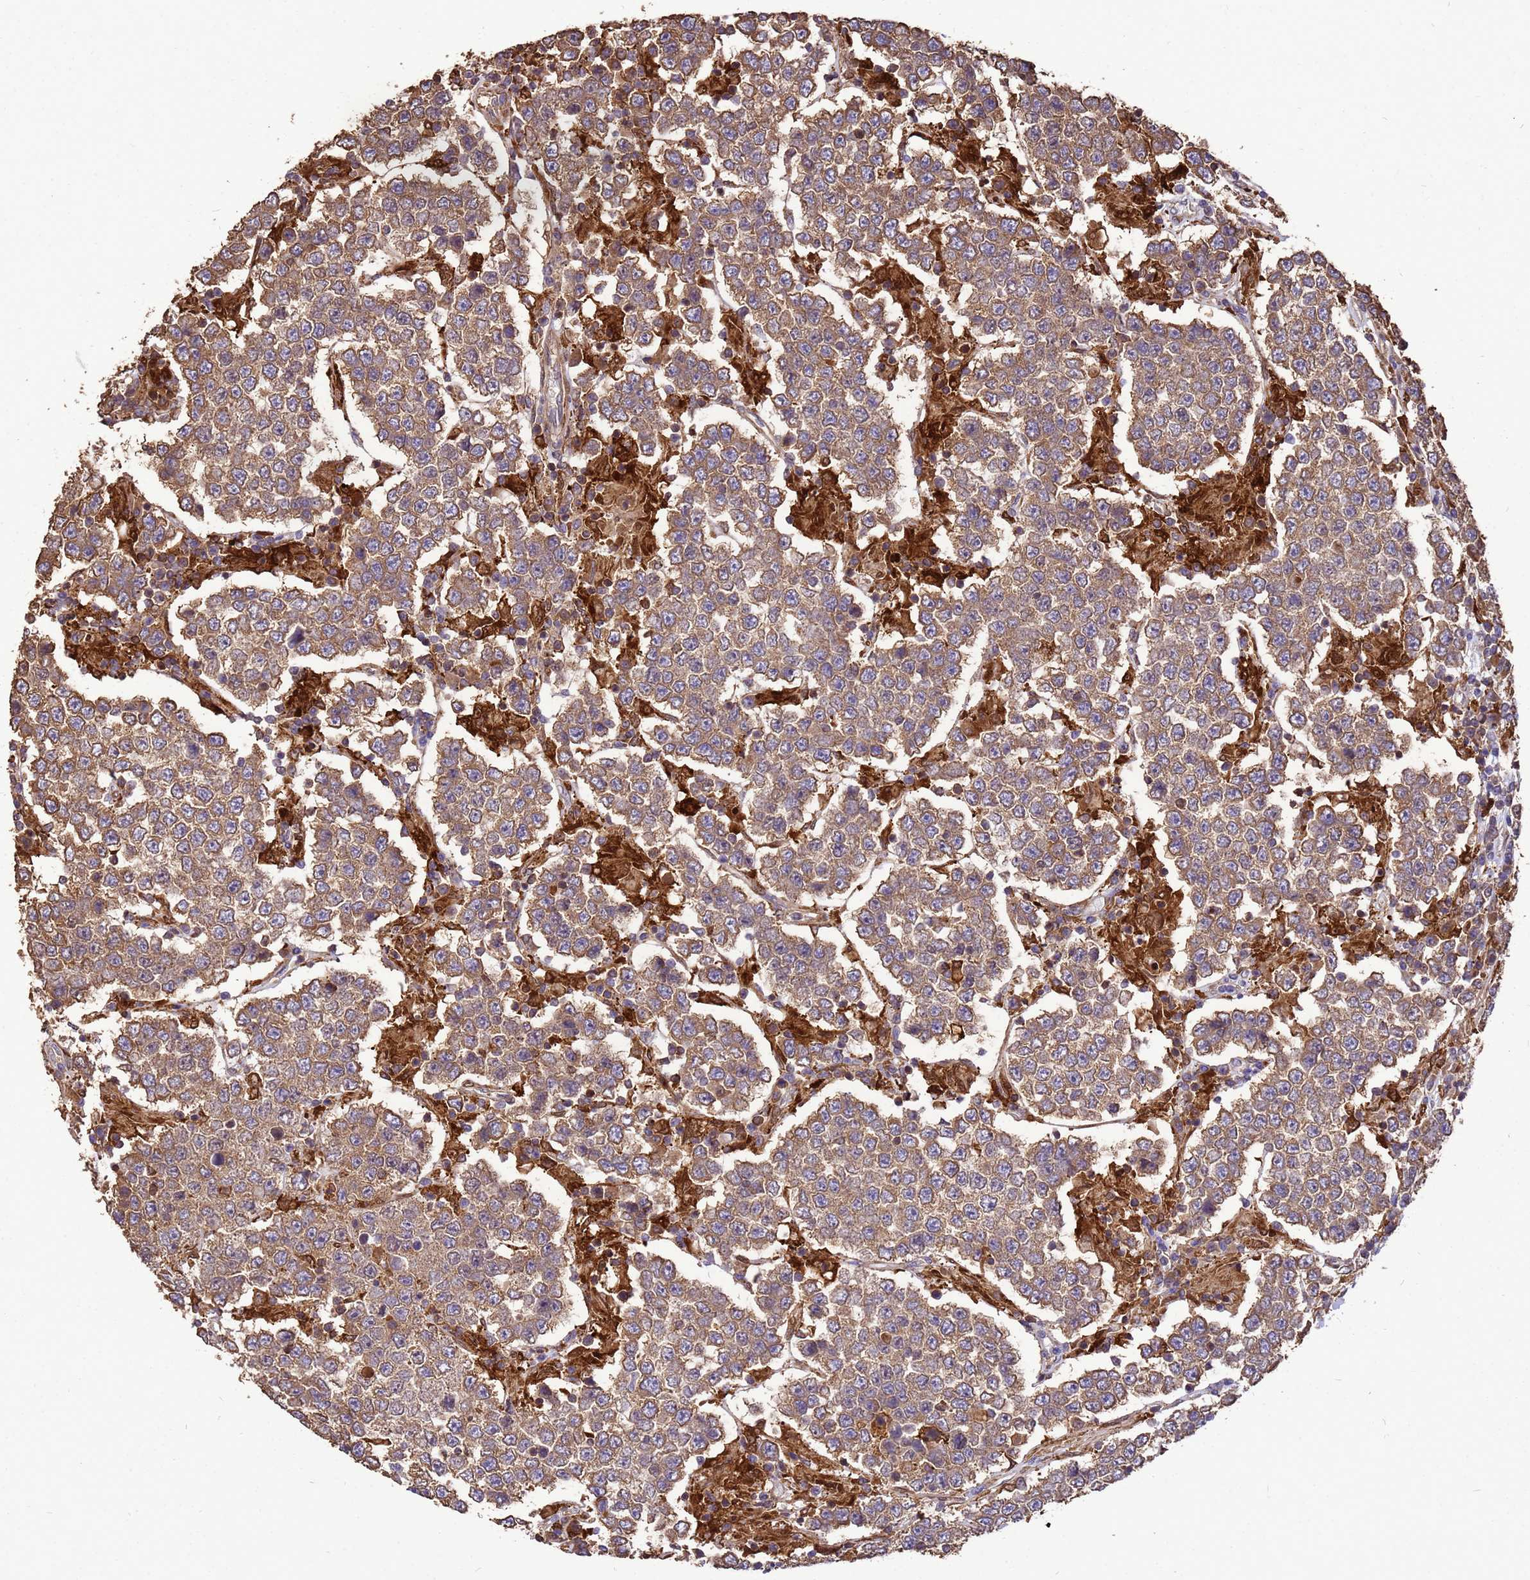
{"staining": {"intensity": "moderate", "quantity": ">75%", "location": "cytoplasmic/membranous"}, "tissue": "testis cancer", "cell_type": "Tumor cells", "image_type": "cancer", "snomed": [{"axis": "morphology", "description": "Normal tissue, NOS"}, {"axis": "morphology", "description": "Urothelial carcinoma, High grade"}, {"axis": "morphology", "description": "Seminoma, NOS"}, {"axis": "morphology", "description": "Carcinoma, Embryonal, NOS"}, {"axis": "topography", "description": "Urinary bladder"}, {"axis": "topography", "description": "Testis"}], "caption": "Immunohistochemical staining of testis seminoma shows medium levels of moderate cytoplasmic/membranous staining in approximately >75% of tumor cells.", "gene": "ZNF618", "patient": {"sex": "male", "age": 41}}